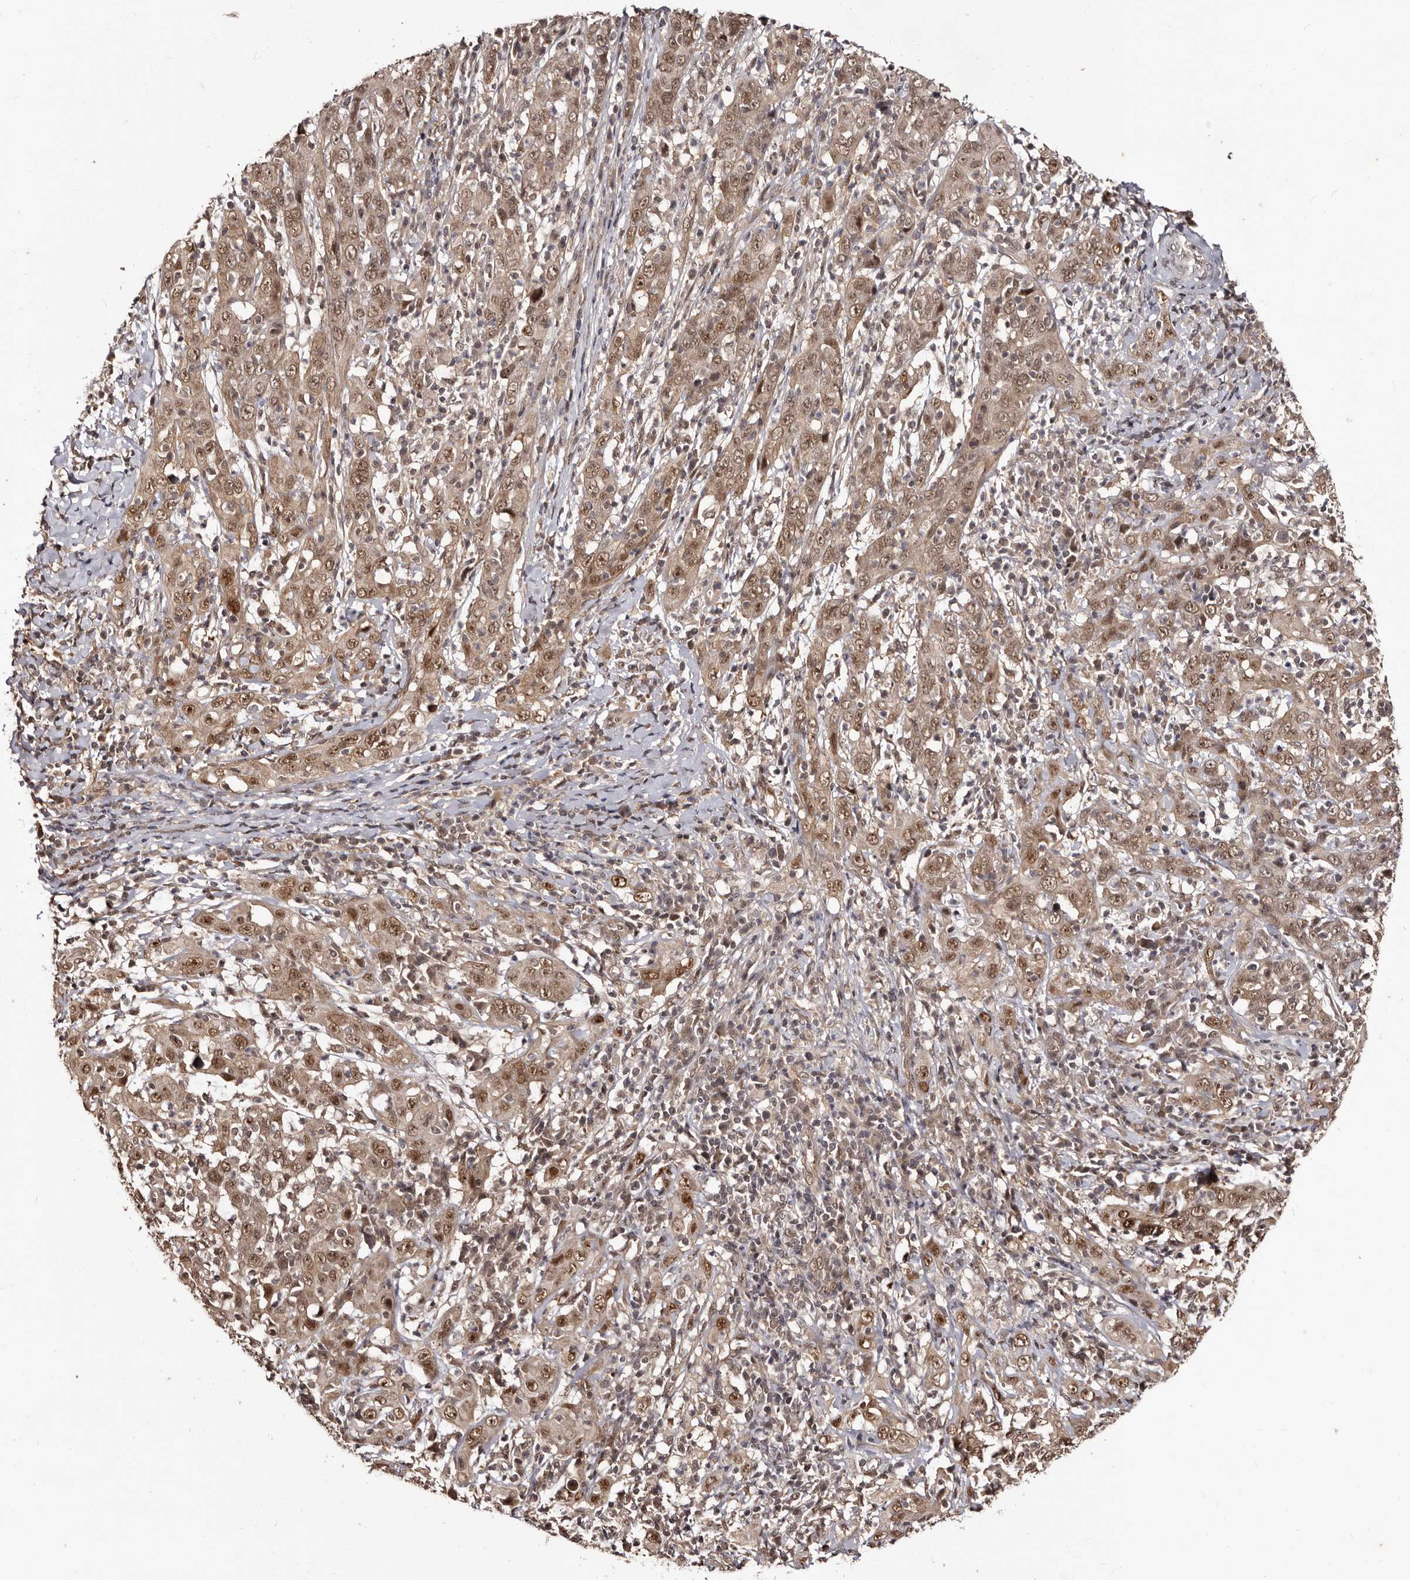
{"staining": {"intensity": "moderate", "quantity": ">75%", "location": "cytoplasmic/membranous,nuclear"}, "tissue": "cervical cancer", "cell_type": "Tumor cells", "image_type": "cancer", "snomed": [{"axis": "morphology", "description": "Squamous cell carcinoma, NOS"}, {"axis": "topography", "description": "Cervix"}], "caption": "DAB (3,3'-diaminobenzidine) immunohistochemical staining of human cervical cancer (squamous cell carcinoma) demonstrates moderate cytoplasmic/membranous and nuclear protein positivity in about >75% of tumor cells.", "gene": "TBC1D22B", "patient": {"sex": "female", "age": 46}}